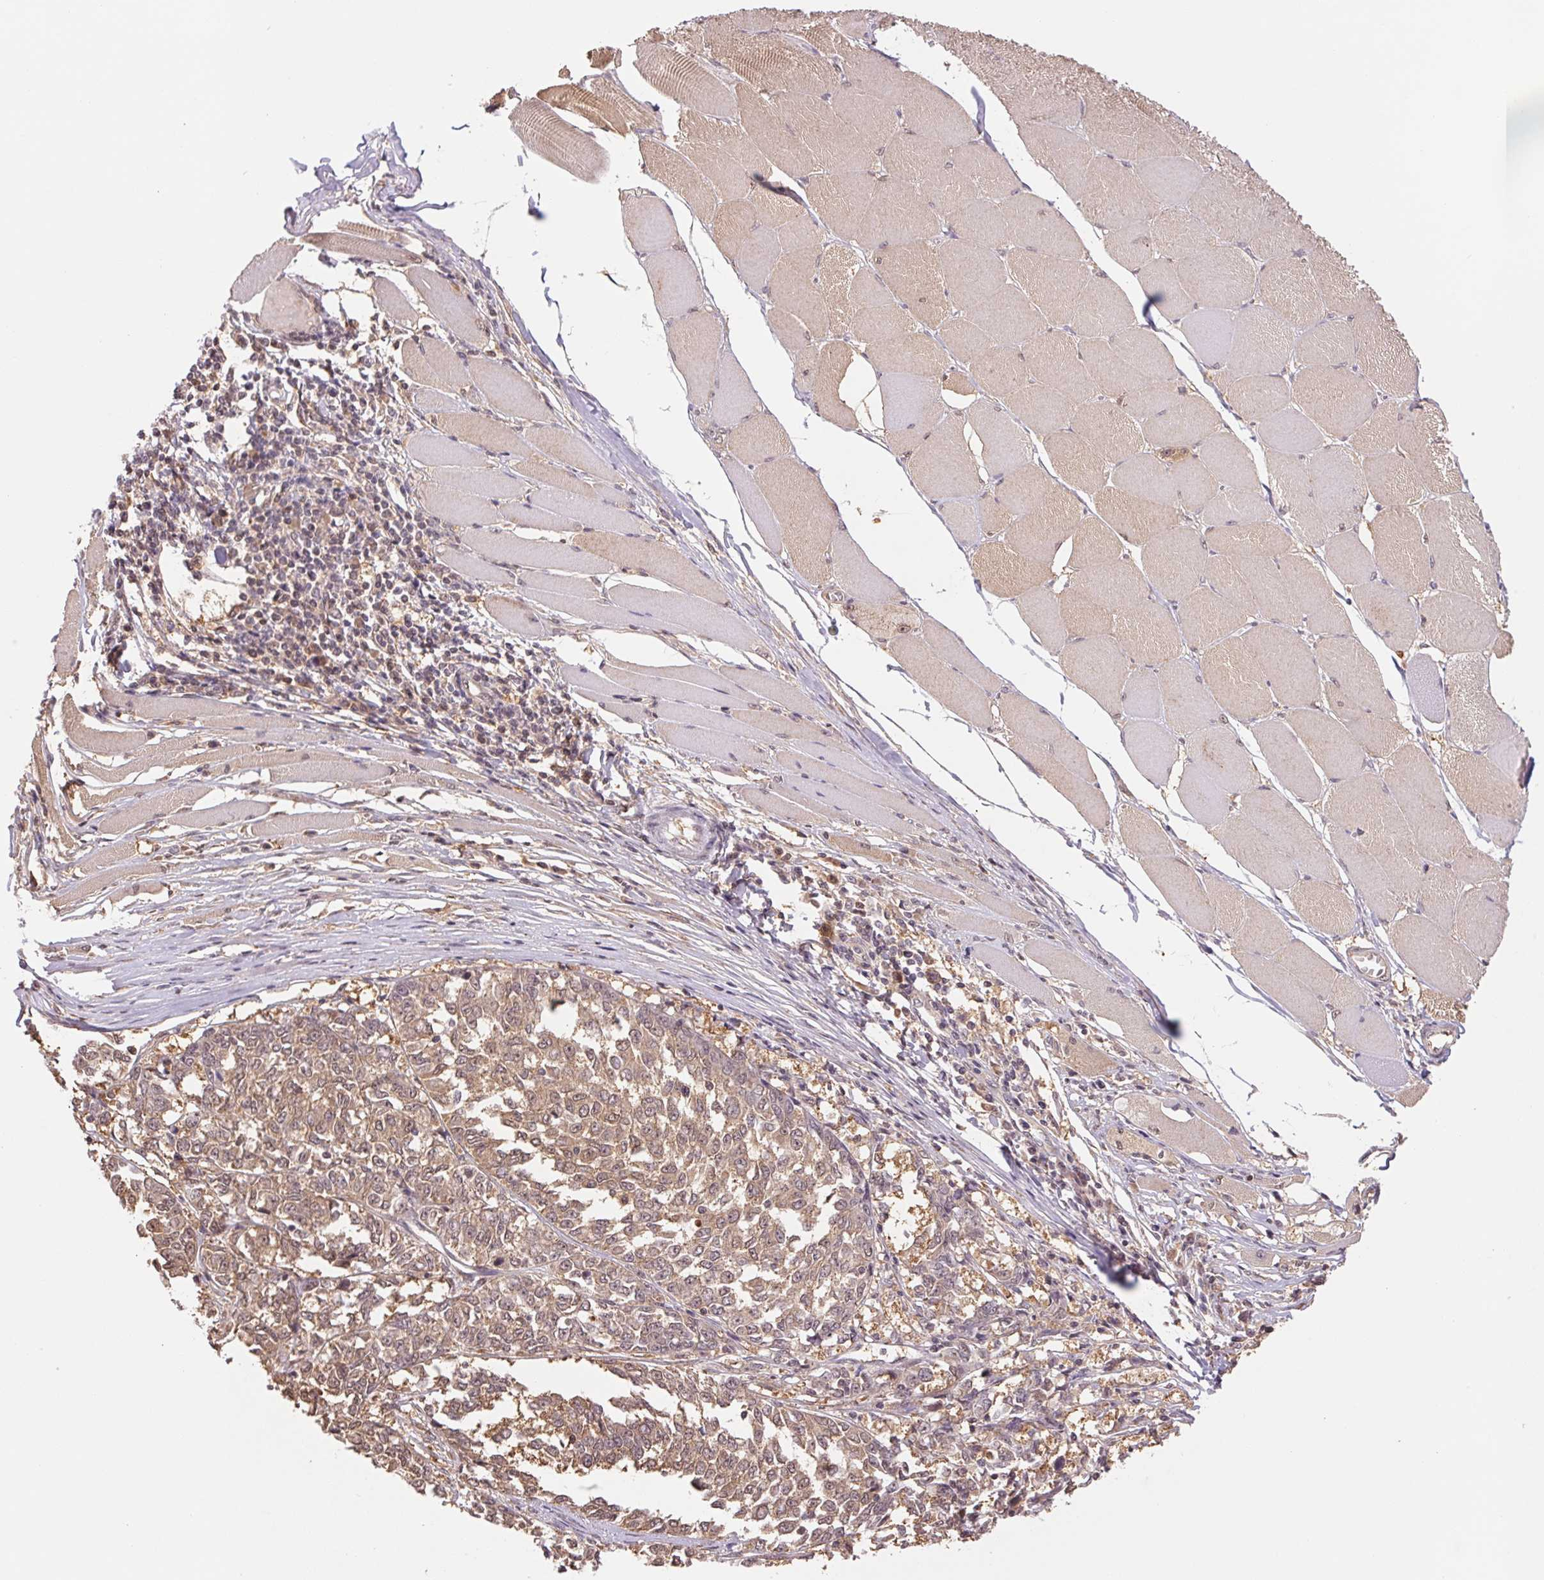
{"staining": {"intensity": "weak", "quantity": "25%-75%", "location": "cytoplasmic/membranous"}, "tissue": "melanoma", "cell_type": "Tumor cells", "image_type": "cancer", "snomed": [{"axis": "morphology", "description": "Malignant melanoma, NOS"}, {"axis": "topography", "description": "Skin"}], "caption": "This histopathology image displays IHC staining of melanoma, with low weak cytoplasmic/membranous expression in about 25%-75% of tumor cells.", "gene": "CDC123", "patient": {"sex": "female", "age": 72}}